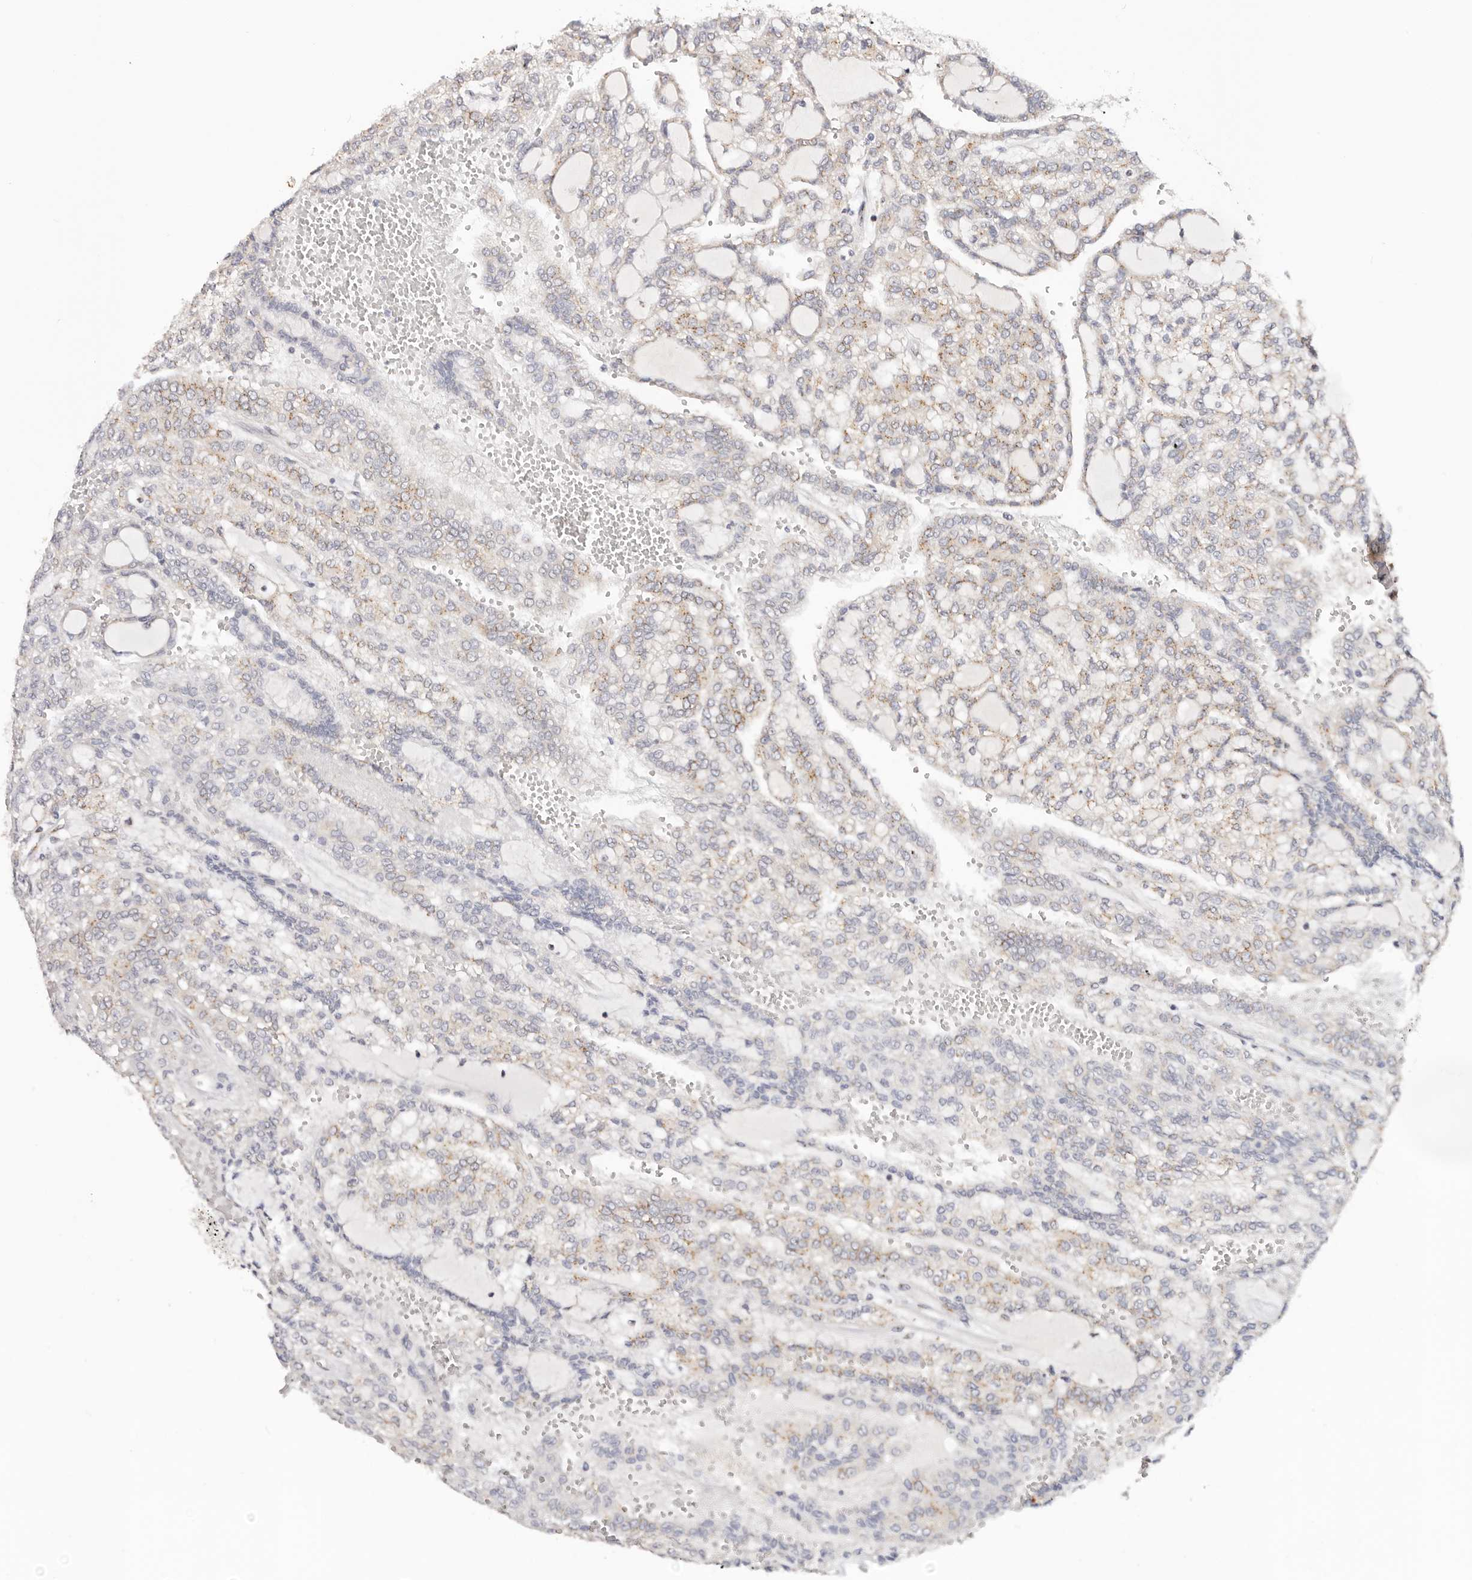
{"staining": {"intensity": "moderate", "quantity": "25%-75%", "location": "cytoplasmic/membranous"}, "tissue": "renal cancer", "cell_type": "Tumor cells", "image_type": "cancer", "snomed": [{"axis": "morphology", "description": "Adenocarcinoma, NOS"}, {"axis": "topography", "description": "Kidney"}], "caption": "IHC histopathology image of renal cancer stained for a protein (brown), which demonstrates medium levels of moderate cytoplasmic/membranous staining in approximately 25%-75% of tumor cells.", "gene": "VIPAS39", "patient": {"sex": "male", "age": 63}}